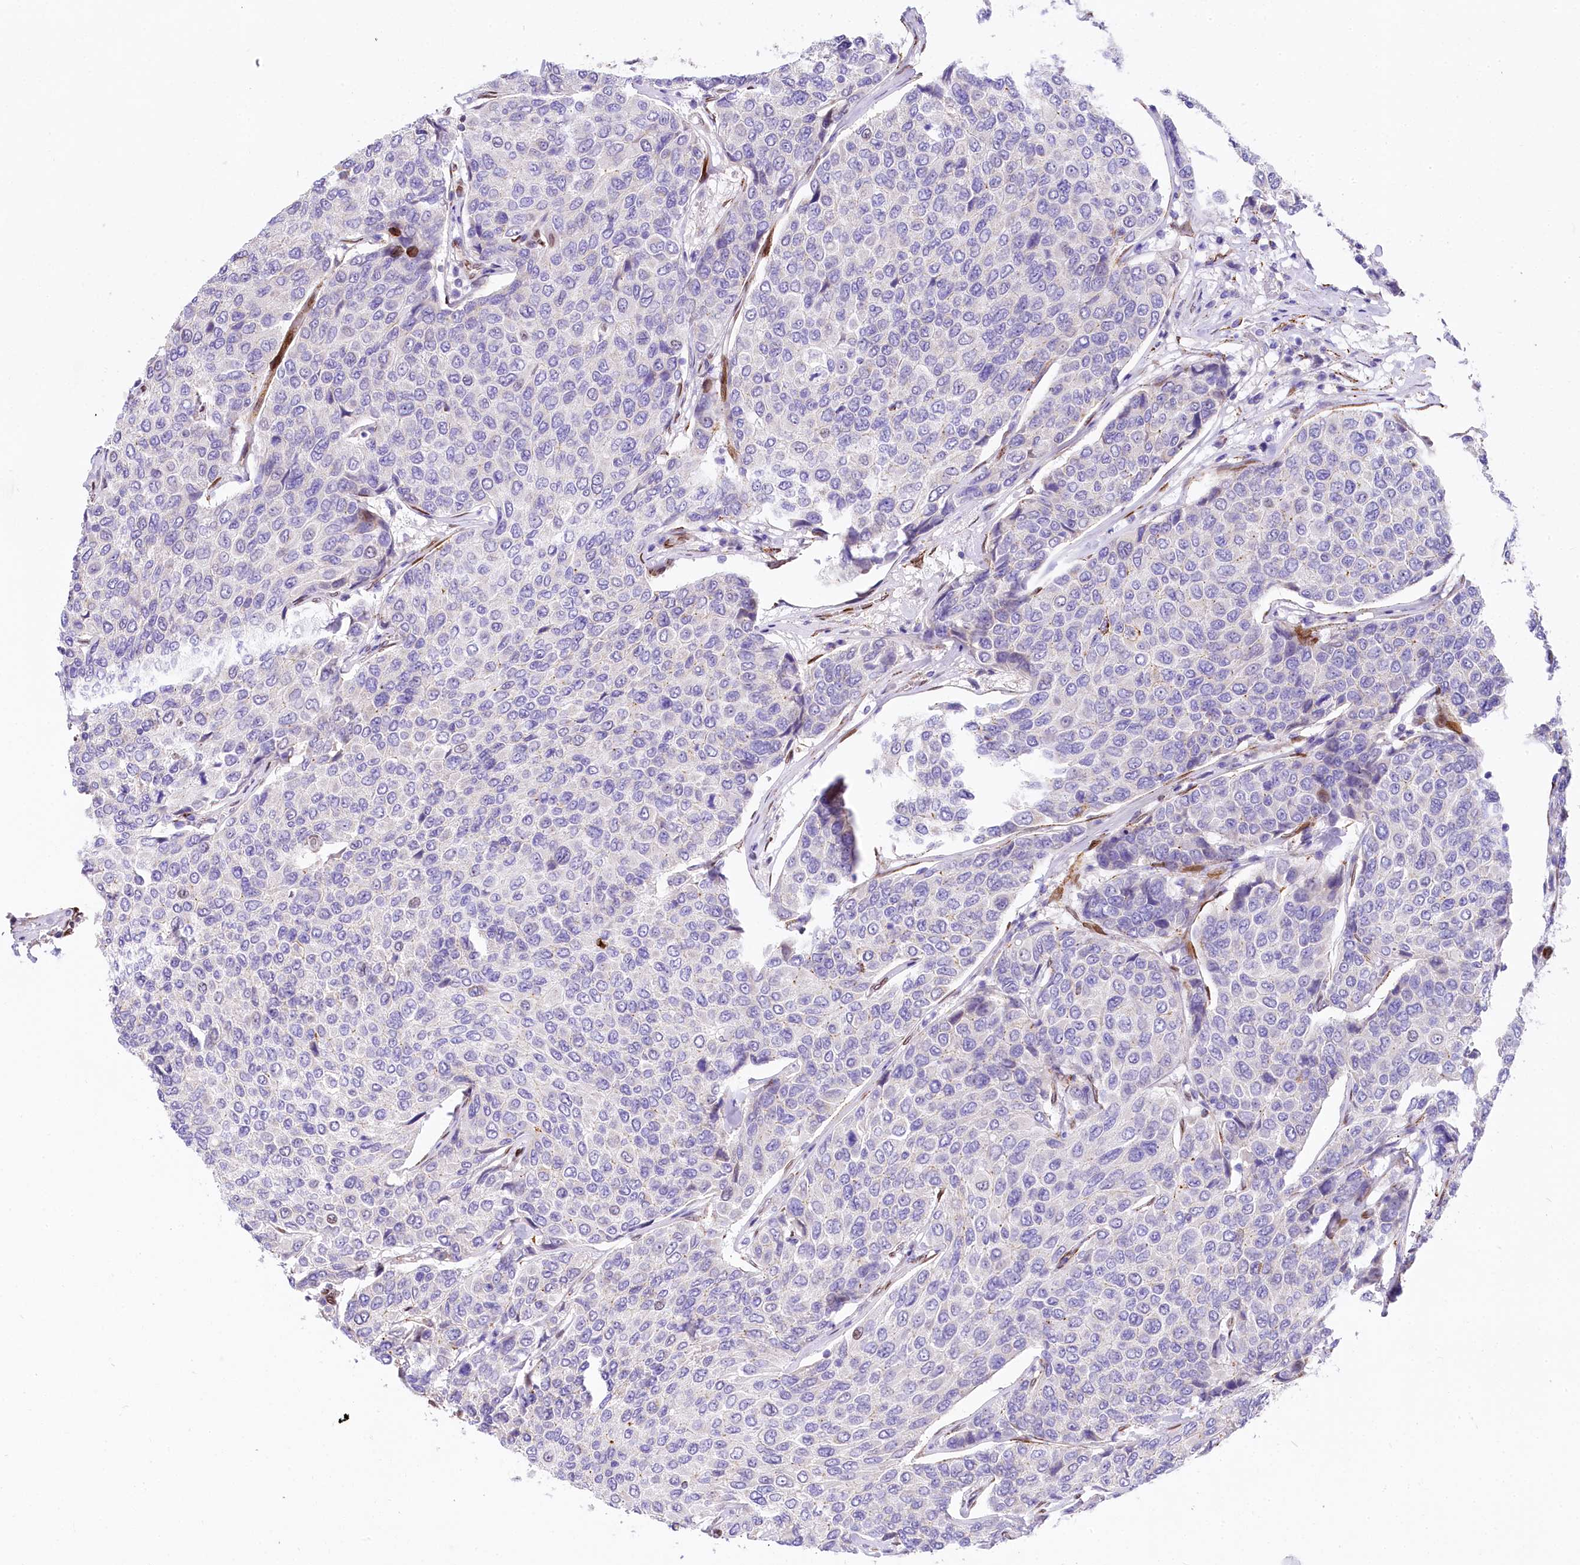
{"staining": {"intensity": "negative", "quantity": "none", "location": "none"}, "tissue": "breast cancer", "cell_type": "Tumor cells", "image_type": "cancer", "snomed": [{"axis": "morphology", "description": "Duct carcinoma"}, {"axis": "topography", "description": "Breast"}], "caption": "A micrograph of breast invasive ductal carcinoma stained for a protein shows no brown staining in tumor cells.", "gene": "PPIP5K2", "patient": {"sex": "female", "age": 55}}